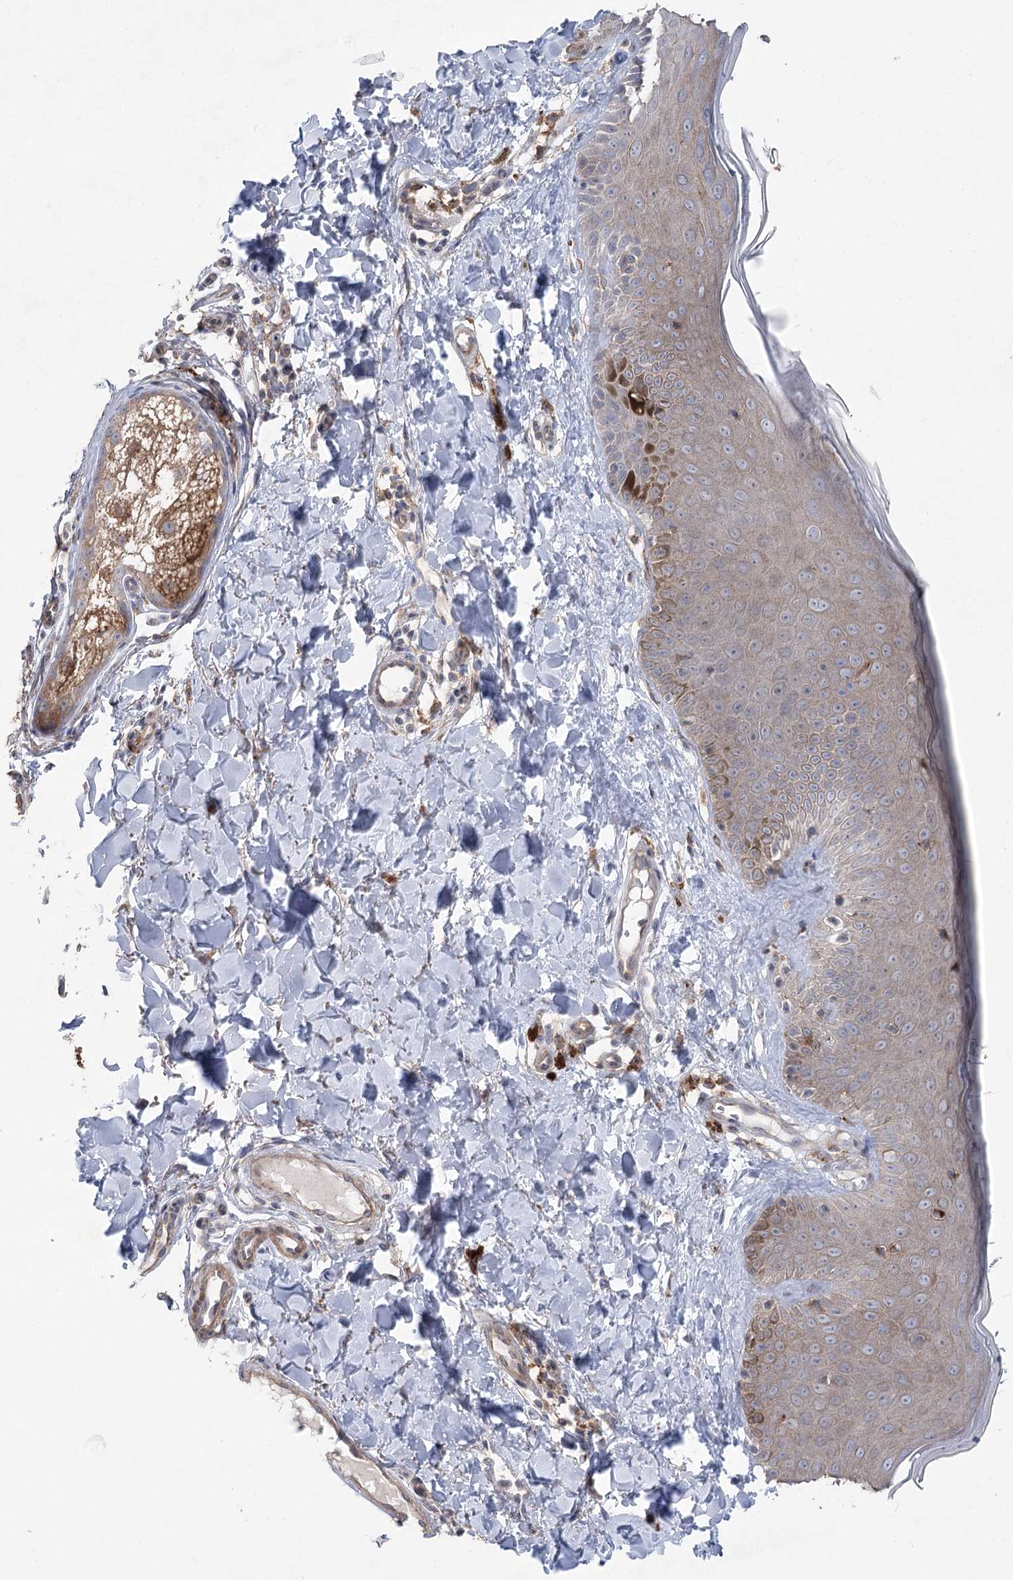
{"staining": {"intensity": "weak", "quantity": "25%-75%", "location": "cytoplasmic/membranous"}, "tissue": "skin", "cell_type": "Fibroblasts", "image_type": "normal", "snomed": [{"axis": "morphology", "description": "Normal tissue, NOS"}, {"axis": "topography", "description": "Skin"}], "caption": "Immunohistochemical staining of normal skin displays low levels of weak cytoplasmic/membranous expression in about 25%-75% of fibroblasts. Nuclei are stained in blue.", "gene": "SCN11A", "patient": {"sex": "male", "age": 52}}